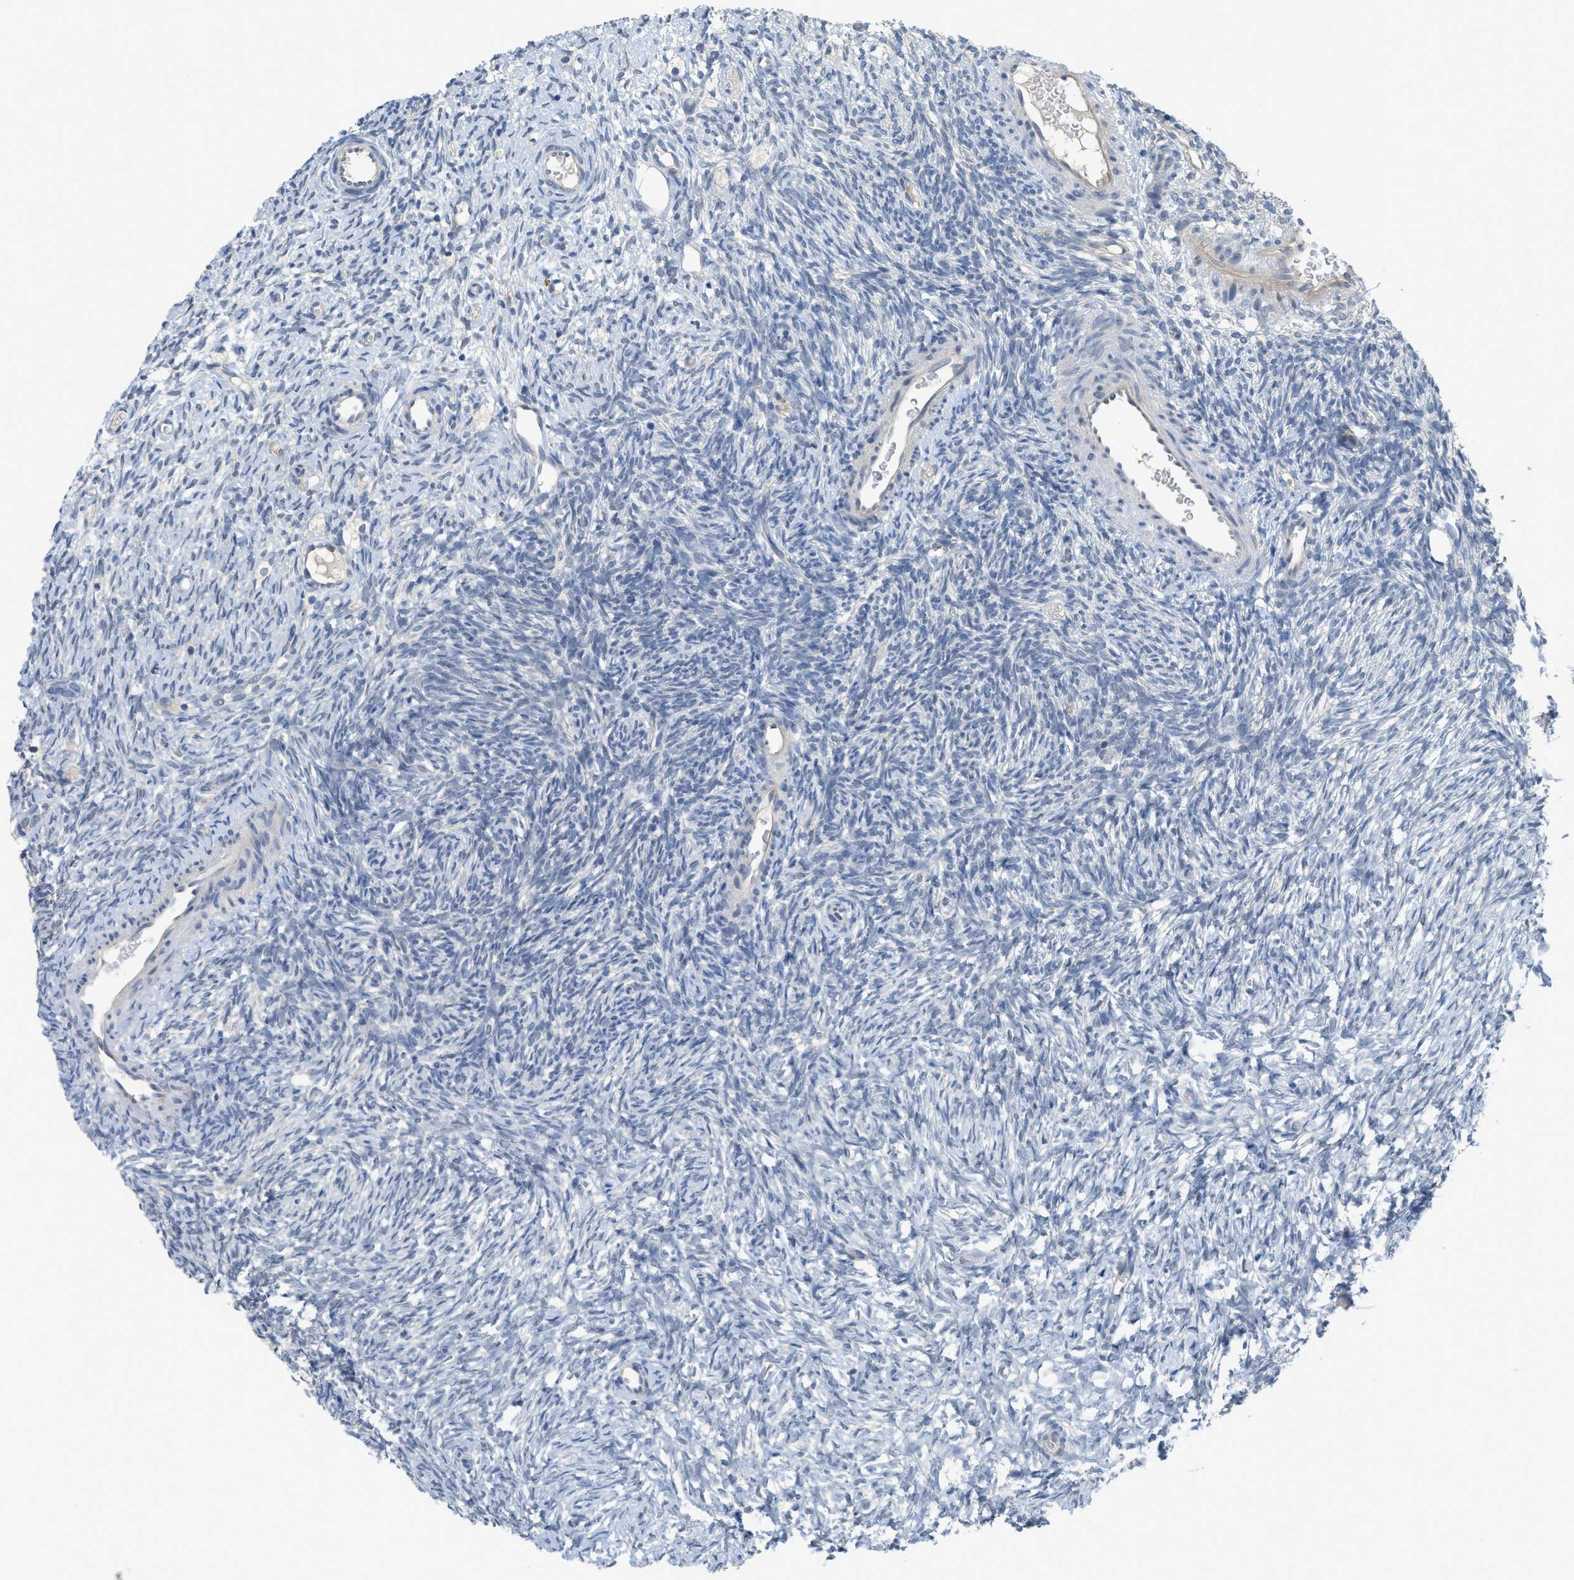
{"staining": {"intensity": "negative", "quantity": "none", "location": "none"}, "tissue": "ovary", "cell_type": "Ovarian stroma cells", "image_type": "normal", "snomed": [{"axis": "morphology", "description": "Normal tissue, NOS"}, {"axis": "topography", "description": "Ovary"}], "caption": "IHC micrograph of unremarkable human ovary stained for a protein (brown), which shows no expression in ovarian stroma cells.", "gene": "TNFAIP1", "patient": {"sex": "female", "age": 35}}